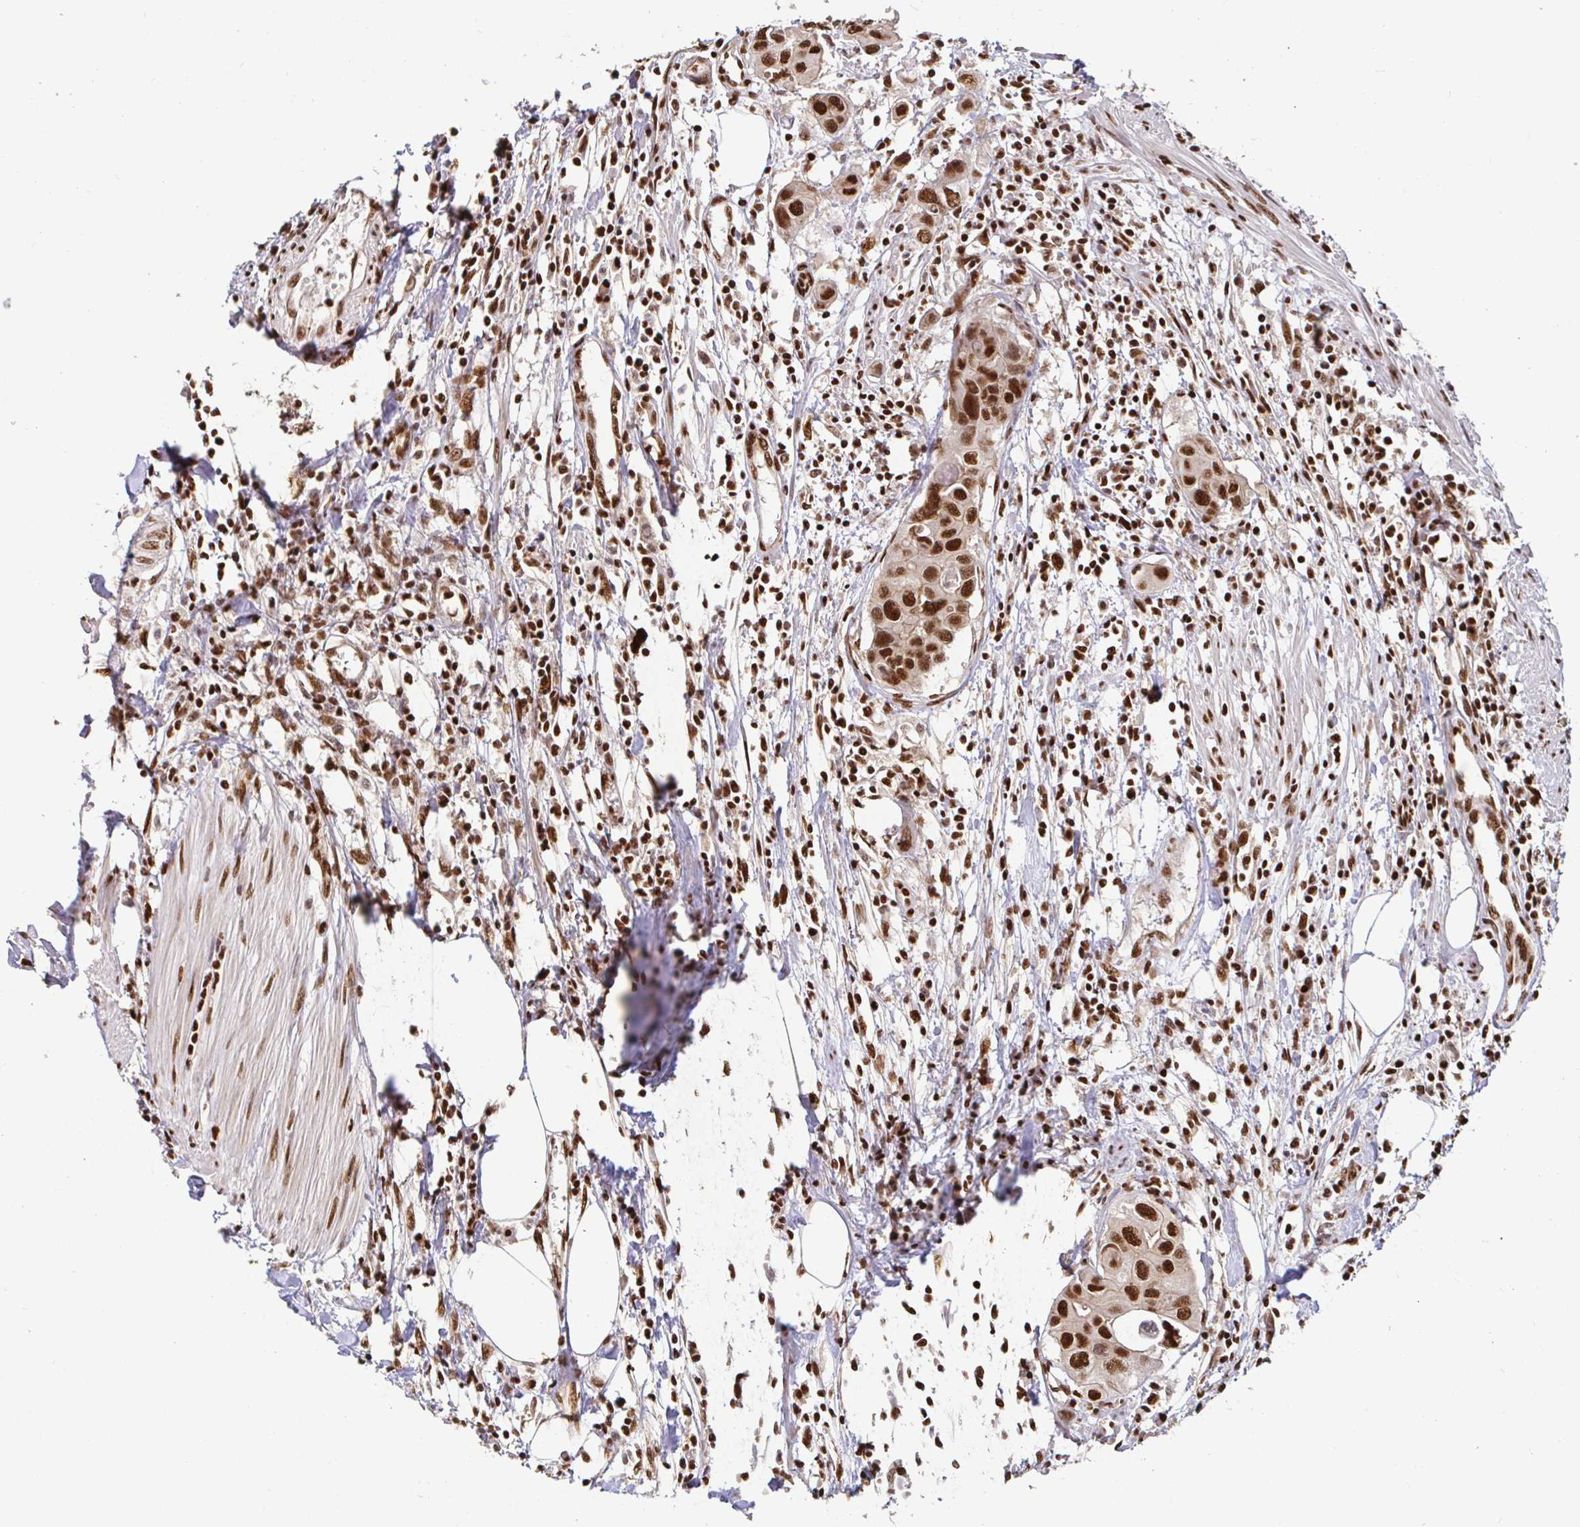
{"staining": {"intensity": "strong", "quantity": ">75%", "location": "nuclear"}, "tissue": "colorectal cancer", "cell_type": "Tumor cells", "image_type": "cancer", "snomed": [{"axis": "morphology", "description": "Adenocarcinoma, NOS"}, {"axis": "topography", "description": "Colon"}], "caption": "This micrograph shows immunohistochemistry (IHC) staining of colorectal adenocarcinoma, with high strong nuclear staining in approximately >75% of tumor cells.", "gene": "SP3", "patient": {"sex": "male", "age": 77}}